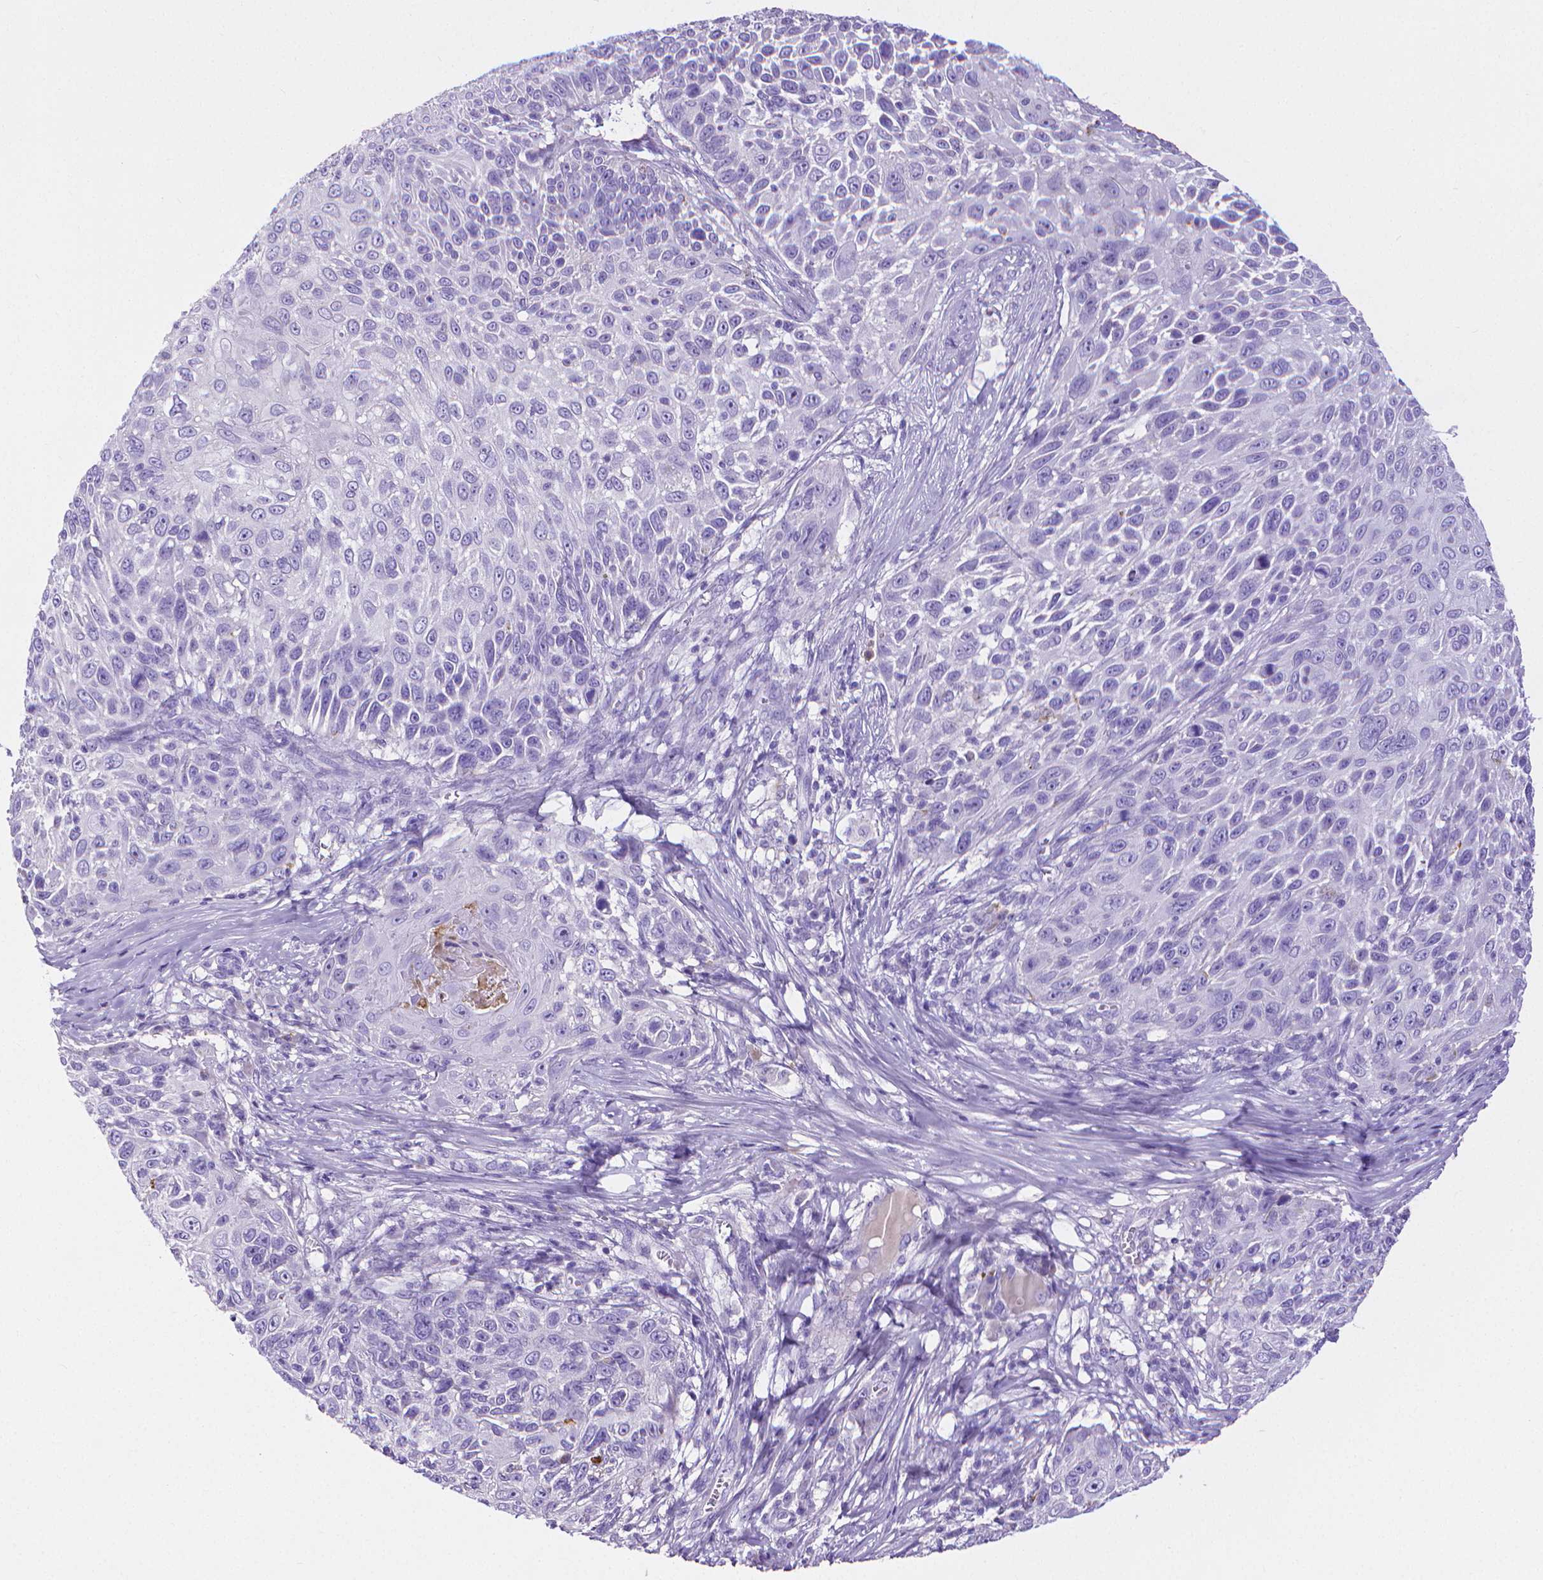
{"staining": {"intensity": "negative", "quantity": "none", "location": "none"}, "tissue": "skin cancer", "cell_type": "Tumor cells", "image_type": "cancer", "snomed": [{"axis": "morphology", "description": "Squamous cell carcinoma, NOS"}, {"axis": "topography", "description": "Skin"}], "caption": "This is an immunohistochemistry micrograph of skin squamous cell carcinoma. There is no staining in tumor cells.", "gene": "MMP9", "patient": {"sex": "male", "age": 92}}